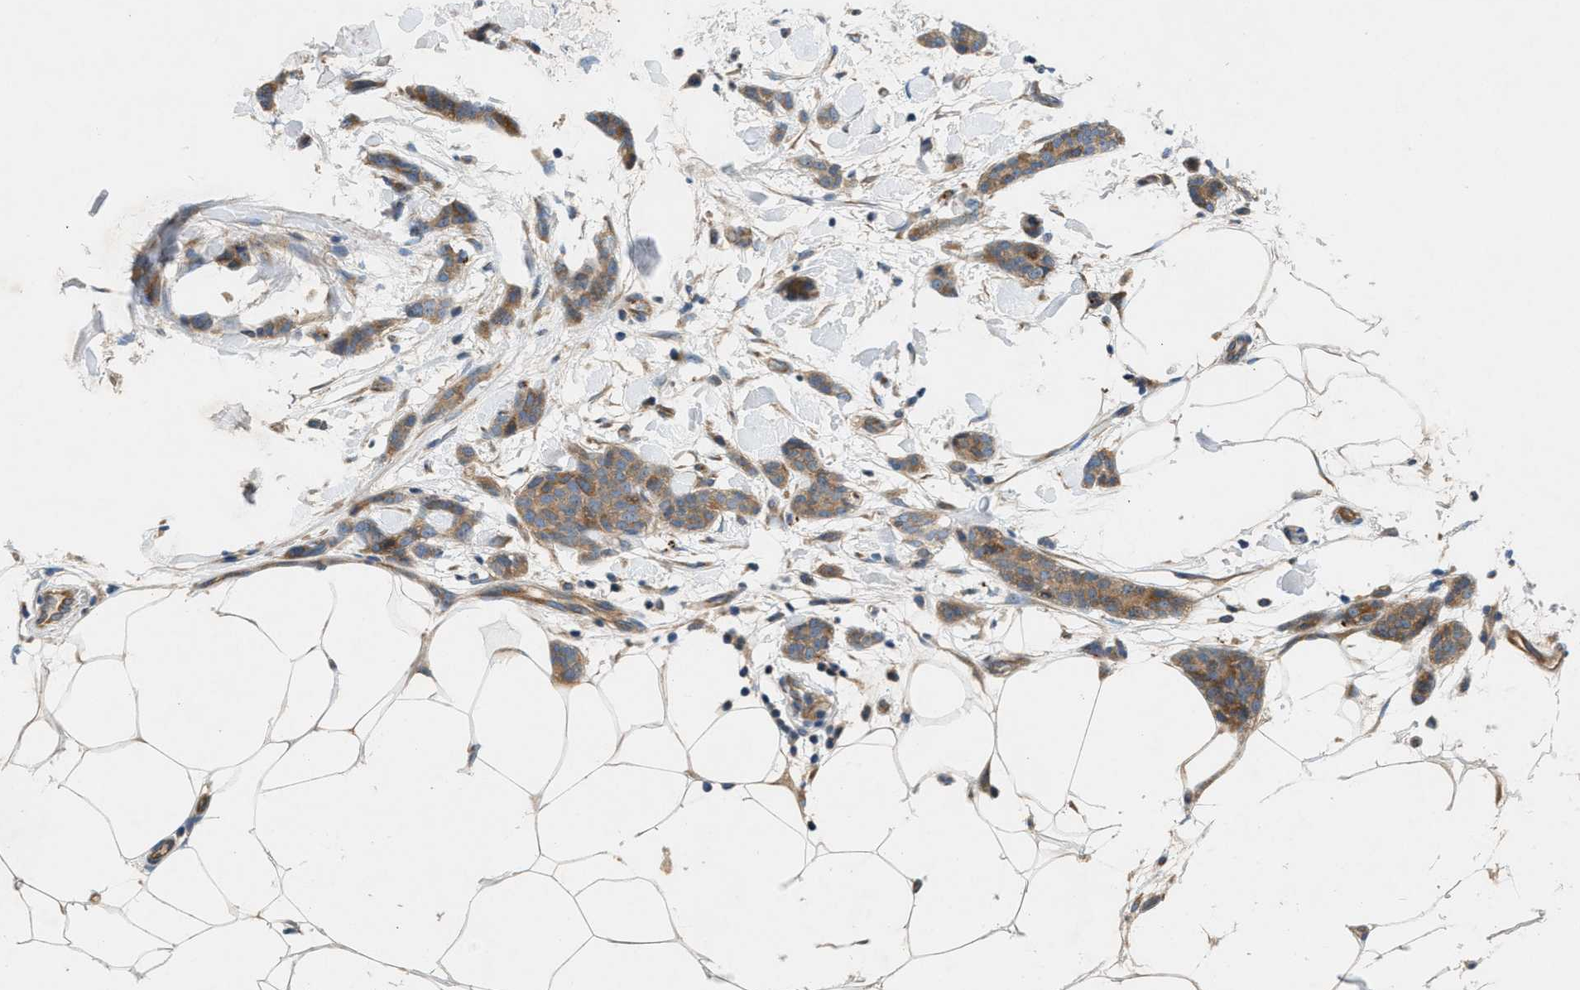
{"staining": {"intensity": "moderate", "quantity": ">75%", "location": "cytoplasmic/membranous"}, "tissue": "breast cancer", "cell_type": "Tumor cells", "image_type": "cancer", "snomed": [{"axis": "morphology", "description": "Lobular carcinoma"}, {"axis": "topography", "description": "Skin"}, {"axis": "topography", "description": "Breast"}], "caption": "Immunohistochemistry photomicrograph of breast cancer (lobular carcinoma) stained for a protein (brown), which displays medium levels of moderate cytoplasmic/membranous expression in about >75% of tumor cells.", "gene": "CYB5D1", "patient": {"sex": "female", "age": 46}}